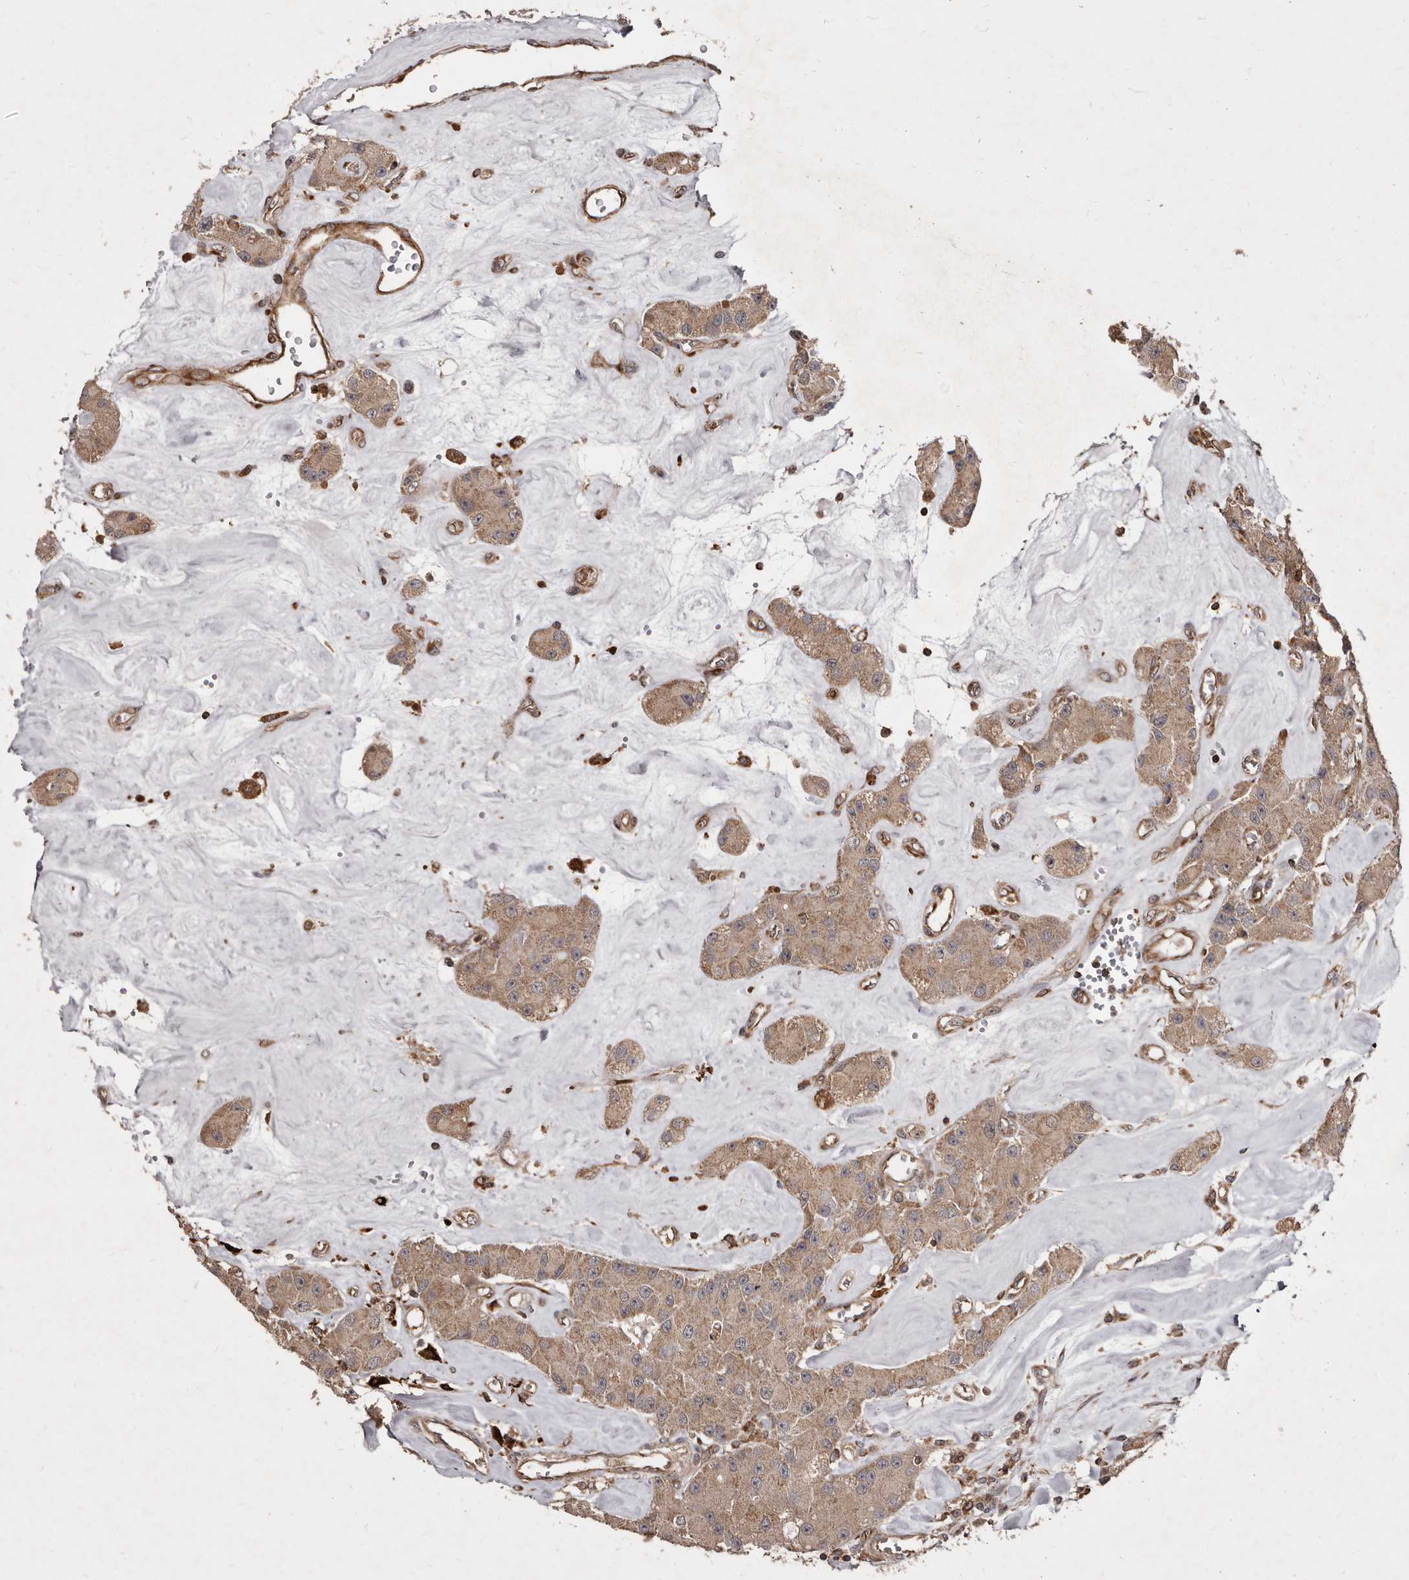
{"staining": {"intensity": "moderate", "quantity": ">75%", "location": "cytoplasmic/membranous"}, "tissue": "carcinoid", "cell_type": "Tumor cells", "image_type": "cancer", "snomed": [{"axis": "morphology", "description": "Carcinoid, malignant, NOS"}, {"axis": "topography", "description": "Pancreas"}], "caption": "Carcinoid (malignant) tissue reveals moderate cytoplasmic/membranous expression in approximately >75% of tumor cells, visualized by immunohistochemistry.", "gene": "FLAD1", "patient": {"sex": "male", "age": 41}}